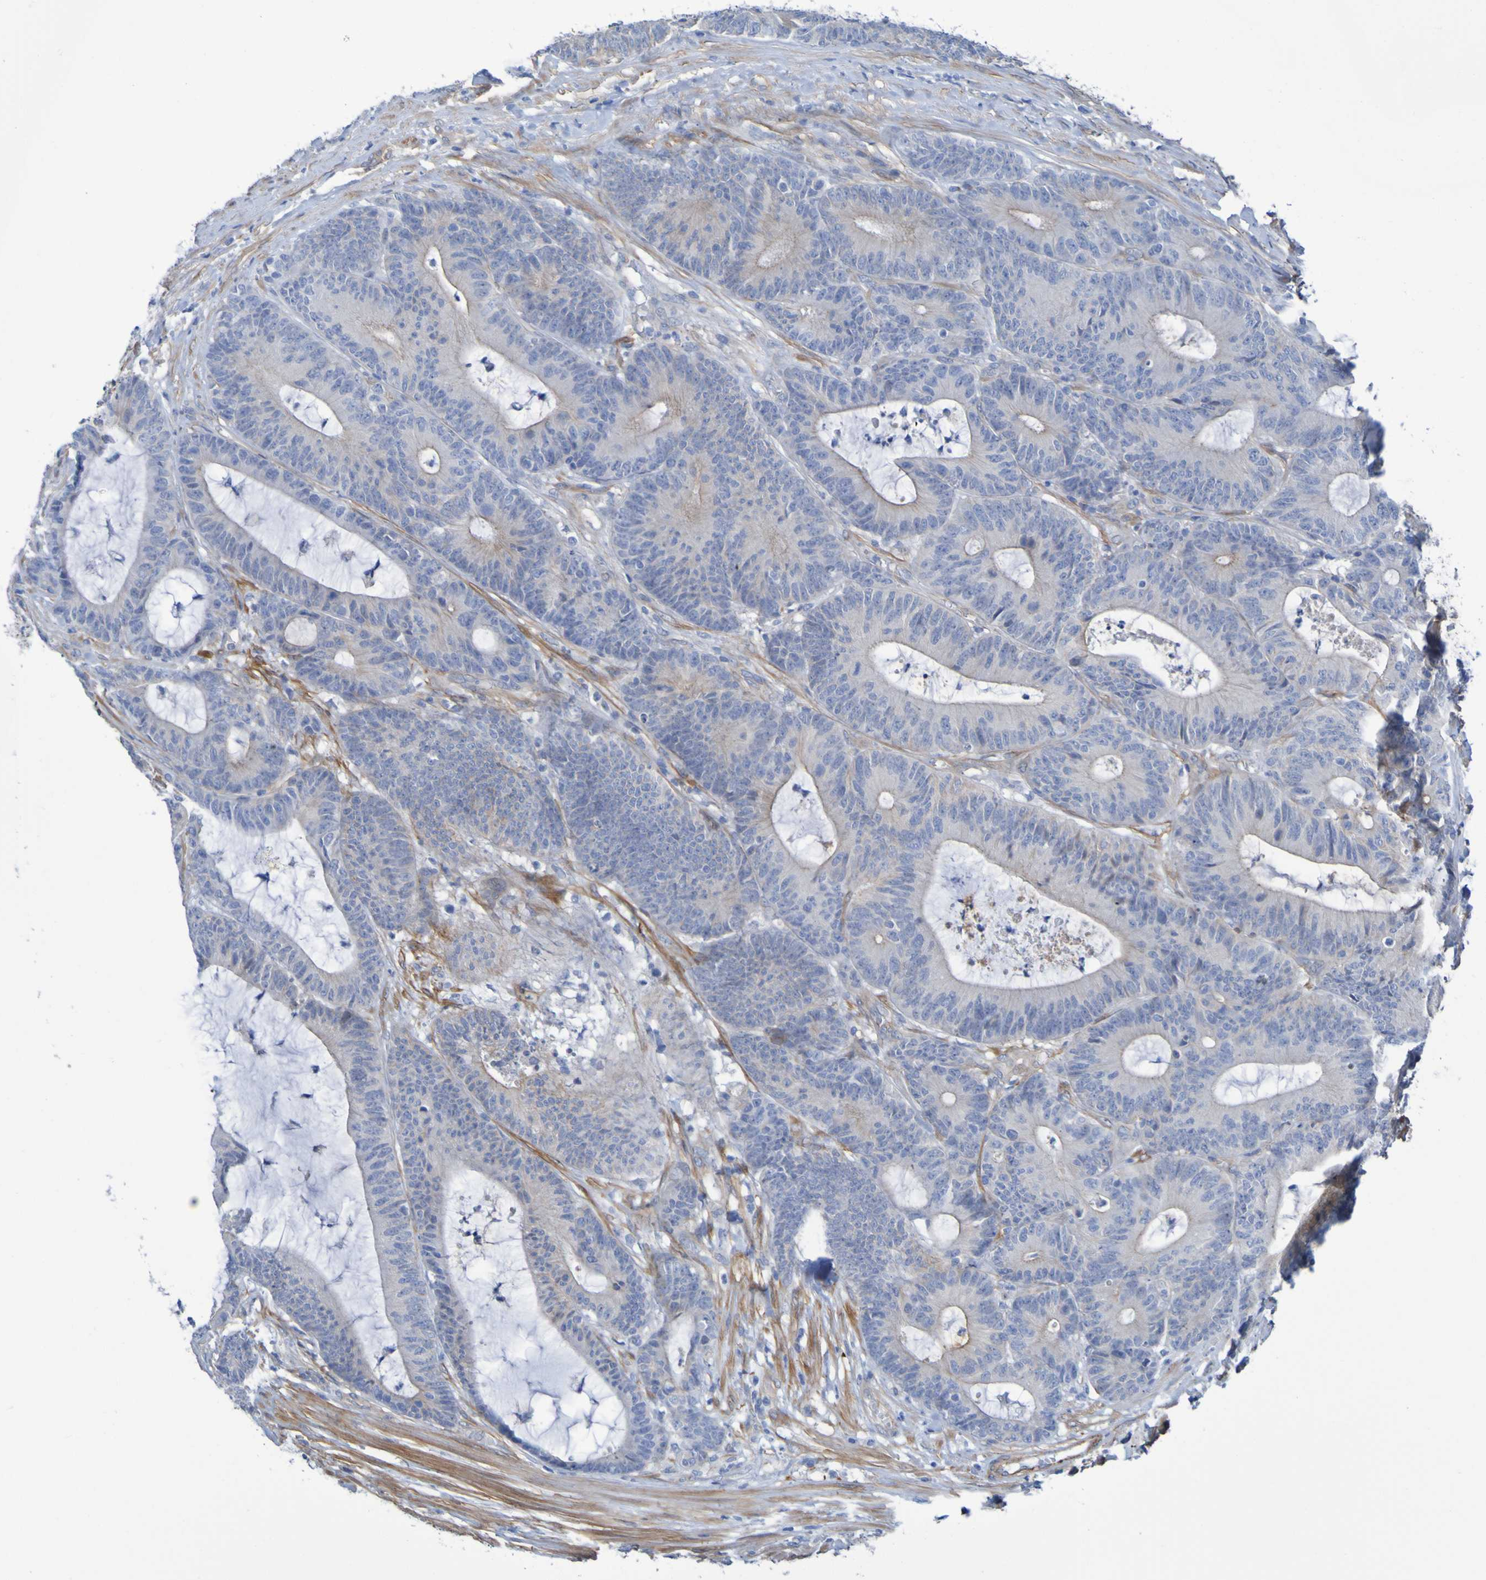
{"staining": {"intensity": "moderate", "quantity": "<25%", "location": "cytoplasmic/membranous"}, "tissue": "colorectal cancer", "cell_type": "Tumor cells", "image_type": "cancer", "snomed": [{"axis": "morphology", "description": "Adenocarcinoma, NOS"}, {"axis": "topography", "description": "Colon"}], "caption": "Brown immunohistochemical staining in colorectal cancer displays moderate cytoplasmic/membranous expression in approximately <25% of tumor cells. The protein of interest is stained brown, and the nuclei are stained in blue (DAB (3,3'-diaminobenzidine) IHC with brightfield microscopy, high magnification).", "gene": "LPP", "patient": {"sex": "female", "age": 84}}